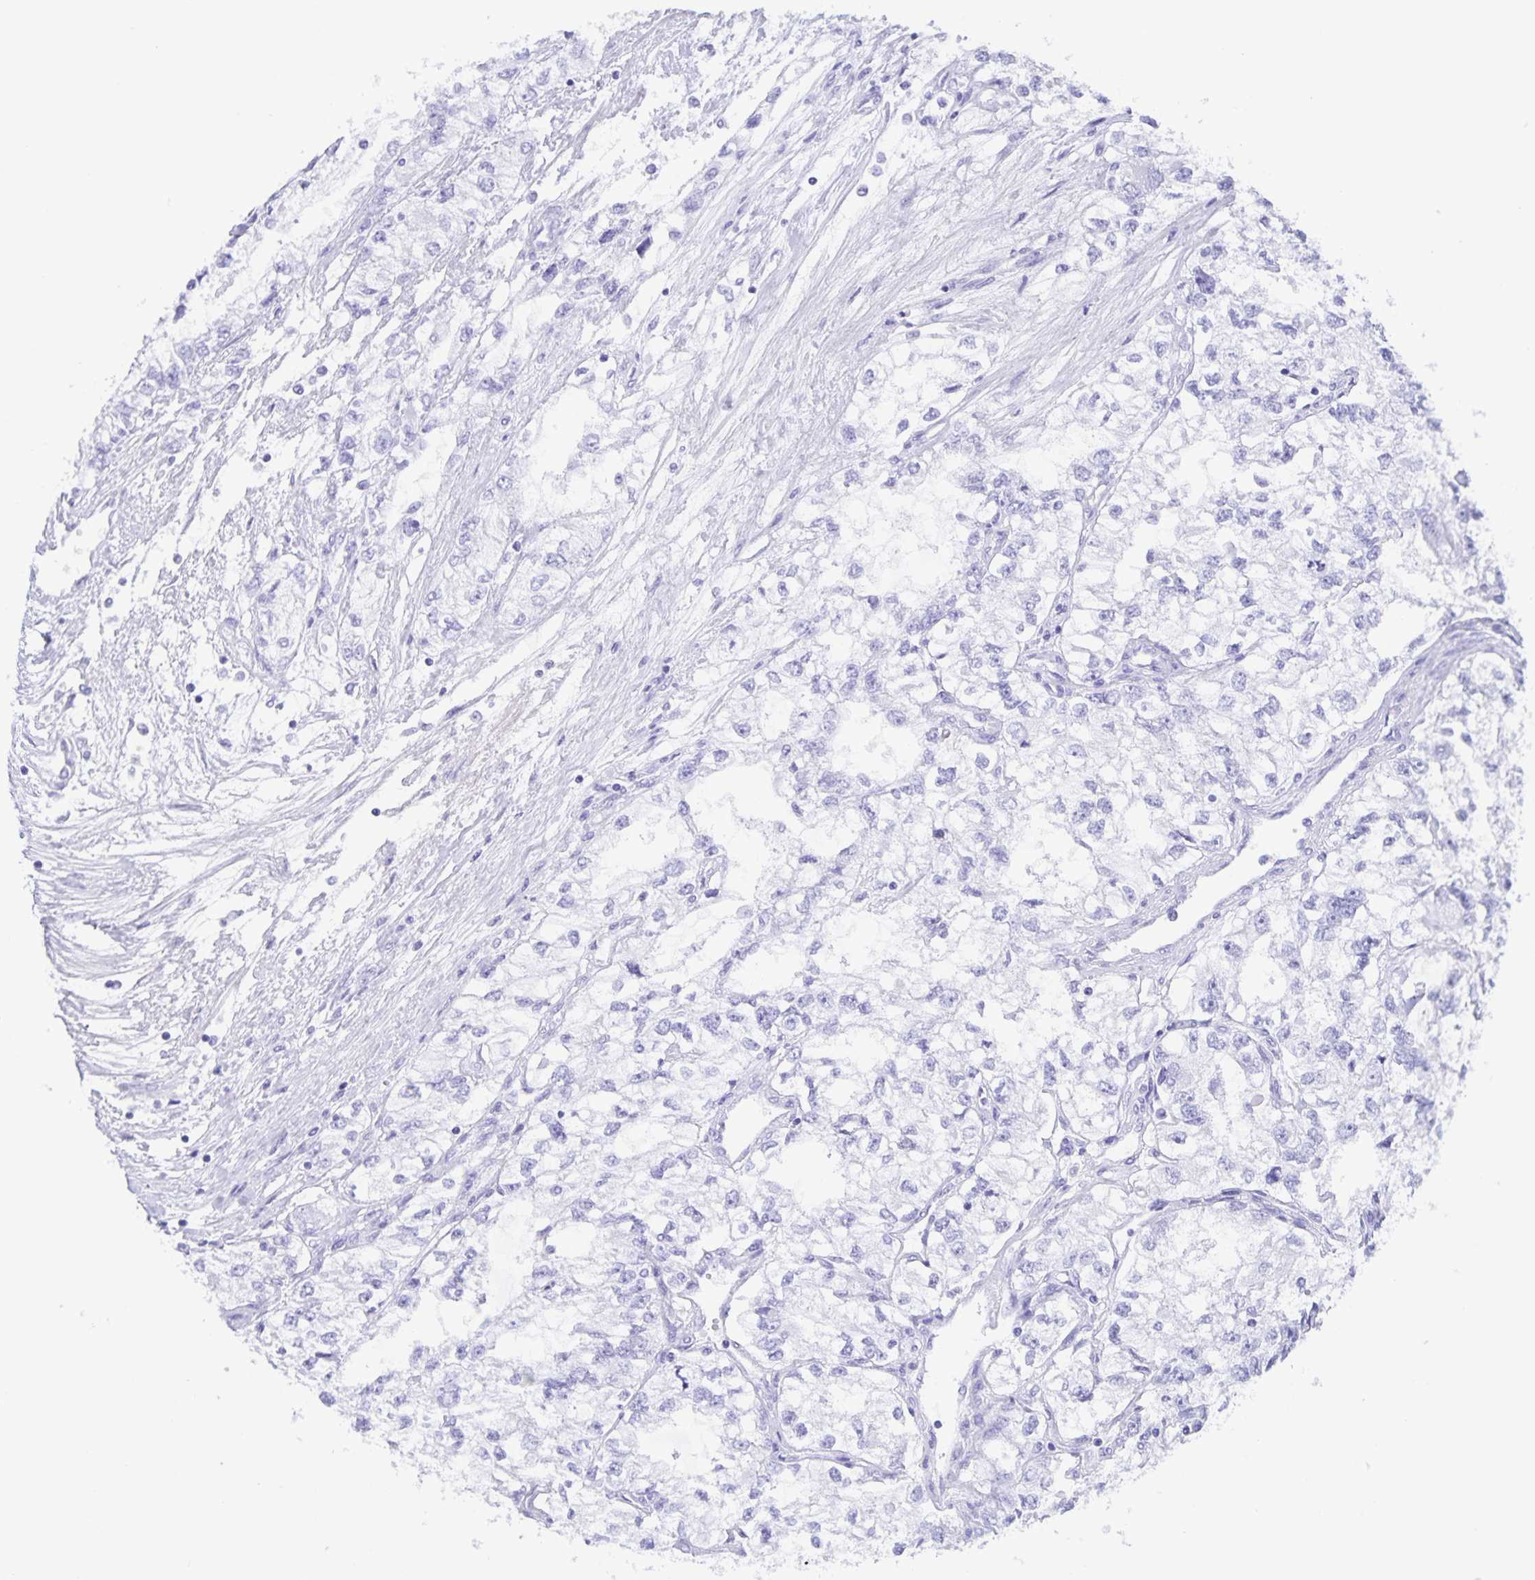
{"staining": {"intensity": "negative", "quantity": "none", "location": "none"}, "tissue": "renal cancer", "cell_type": "Tumor cells", "image_type": "cancer", "snomed": [{"axis": "morphology", "description": "Adenocarcinoma, NOS"}, {"axis": "topography", "description": "Kidney"}], "caption": "Immunohistochemistry photomicrograph of neoplastic tissue: human renal cancer stained with DAB (3,3'-diaminobenzidine) displays no significant protein expression in tumor cells.", "gene": "AQP4", "patient": {"sex": "female", "age": 59}}